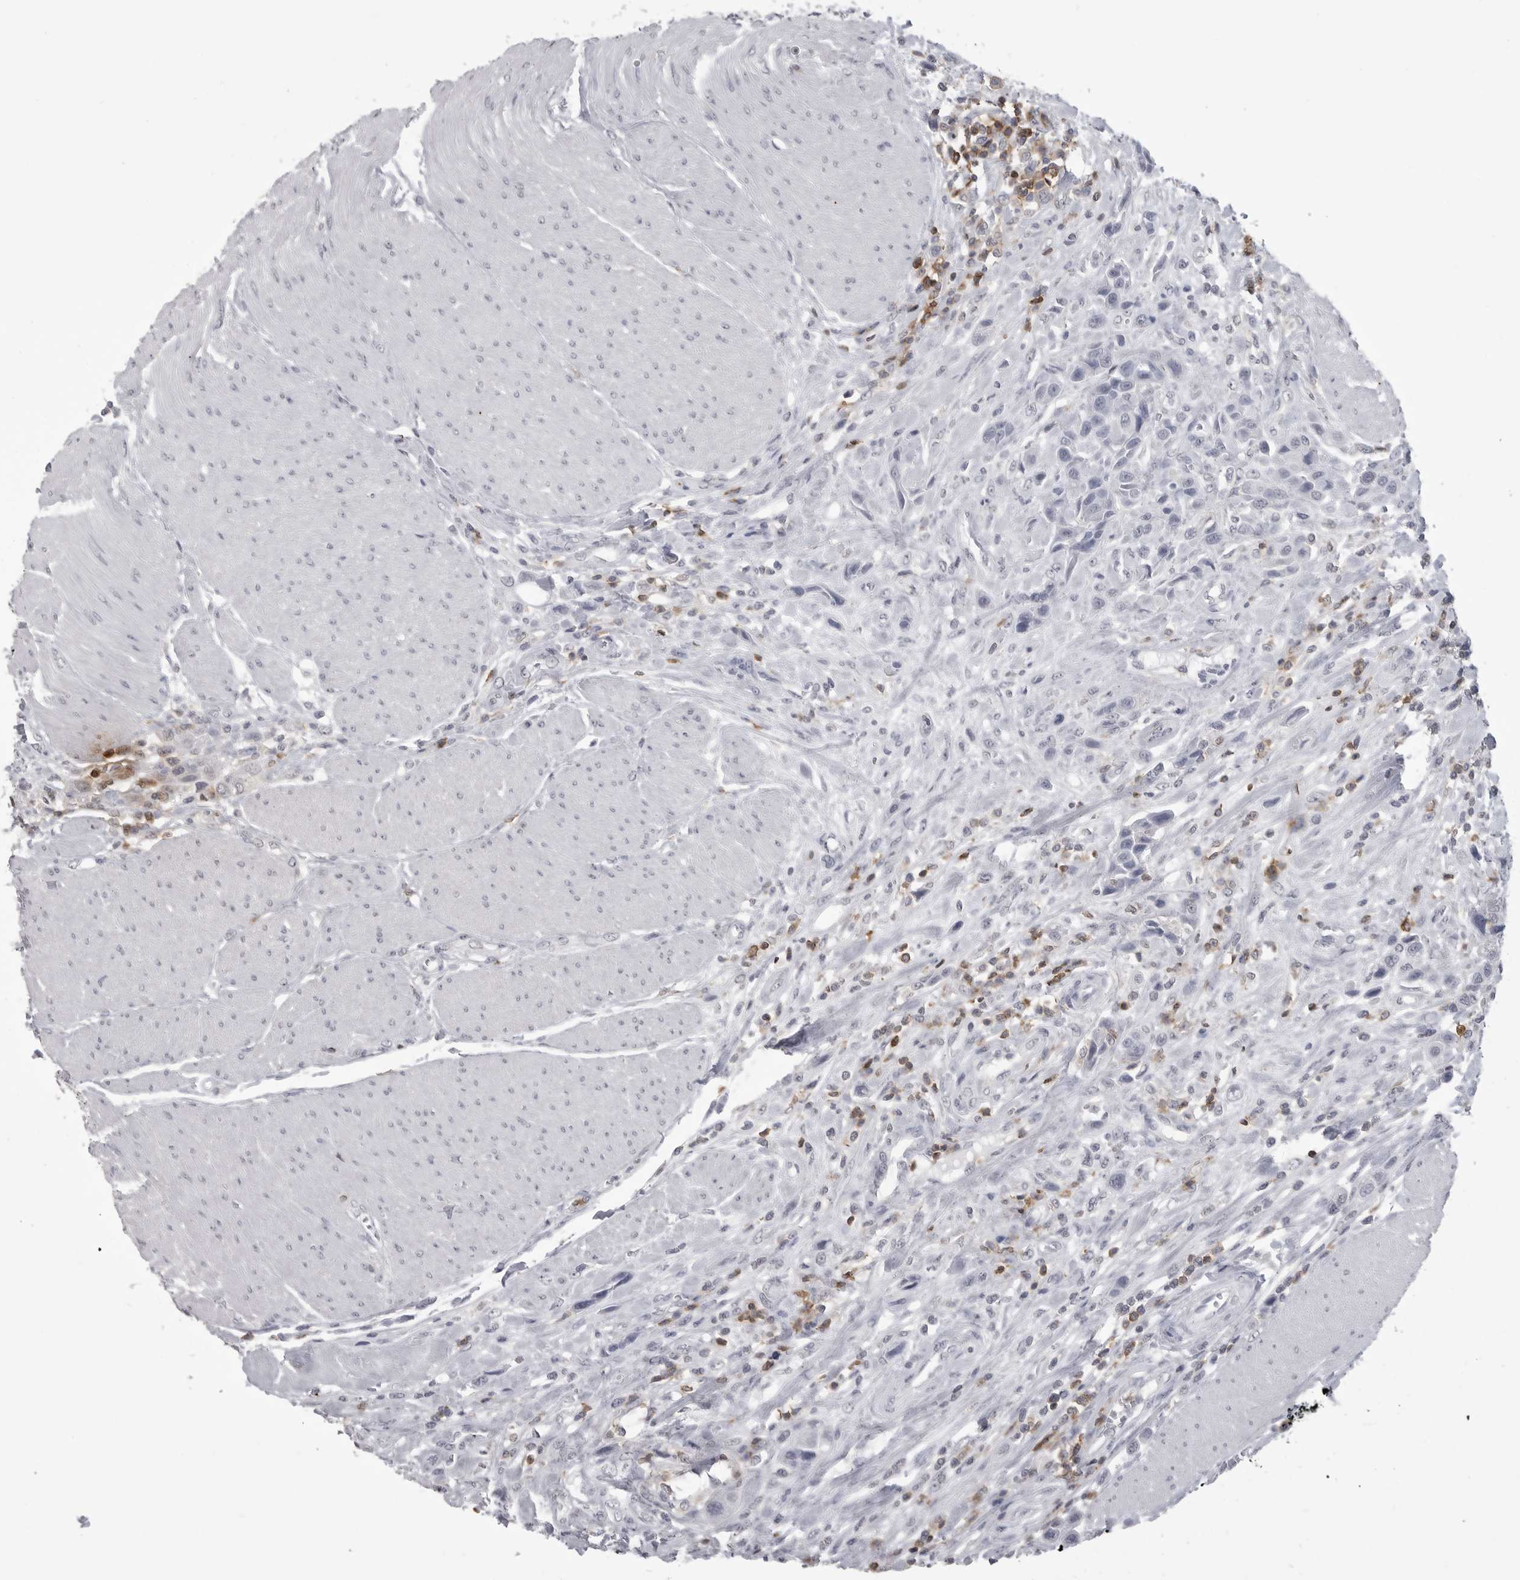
{"staining": {"intensity": "negative", "quantity": "none", "location": "none"}, "tissue": "urothelial cancer", "cell_type": "Tumor cells", "image_type": "cancer", "snomed": [{"axis": "morphology", "description": "Urothelial carcinoma, High grade"}, {"axis": "topography", "description": "Urinary bladder"}], "caption": "High power microscopy image of an IHC micrograph of urothelial cancer, revealing no significant staining in tumor cells.", "gene": "ITGAL", "patient": {"sex": "male", "age": 50}}